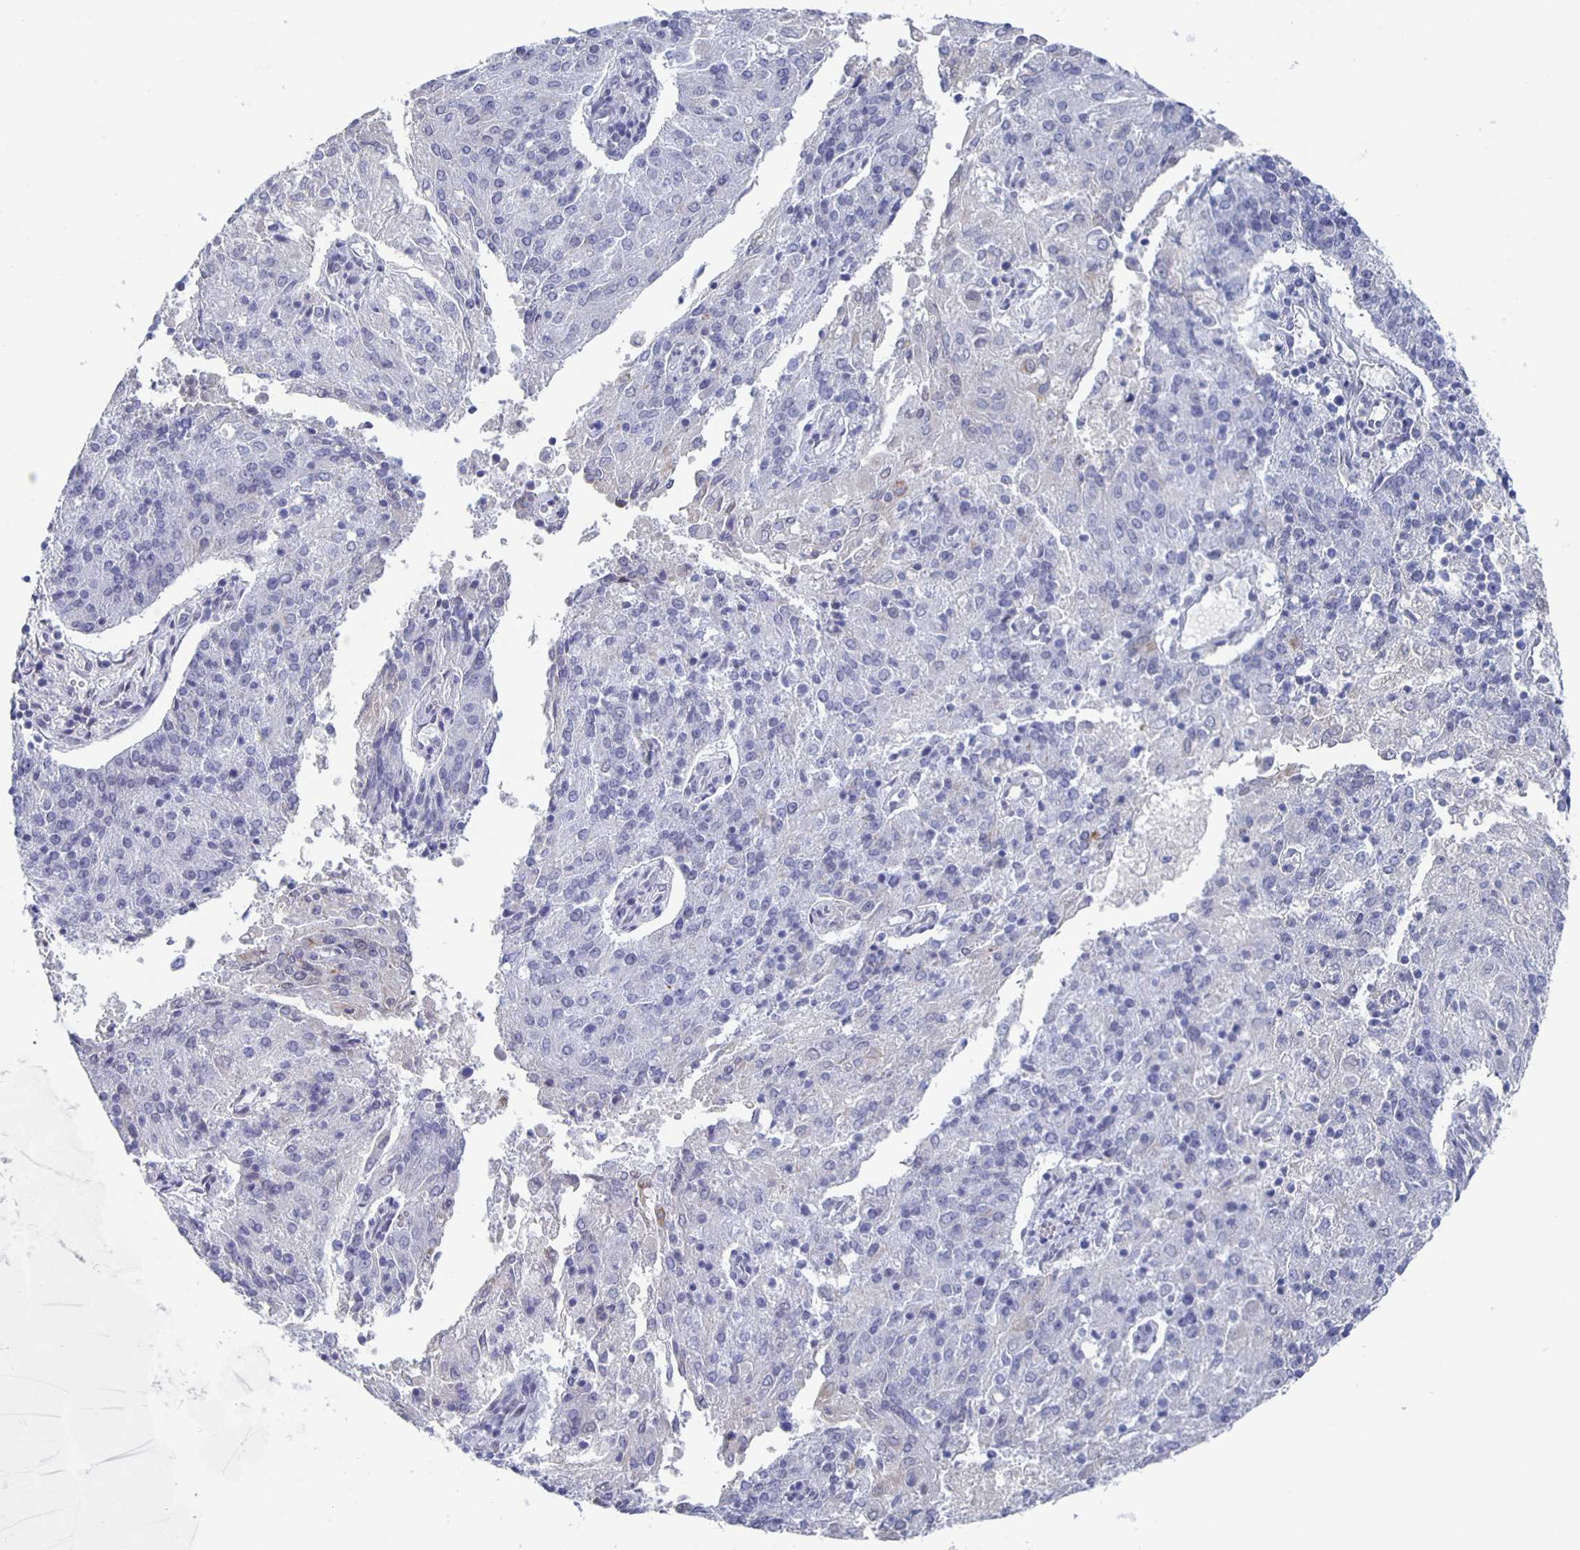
{"staining": {"intensity": "negative", "quantity": "none", "location": "none"}, "tissue": "endometrial cancer", "cell_type": "Tumor cells", "image_type": "cancer", "snomed": [{"axis": "morphology", "description": "Adenocarcinoma, NOS"}, {"axis": "topography", "description": "Endometrium"}], "caption": "DAB immunohistochemical staining of endometrial cancer (adenocarcinoma) demonstrates no significant positivity in tumor cells.", "gene": "CCDC17", "patient": {"sex": "female", "age": 82}}